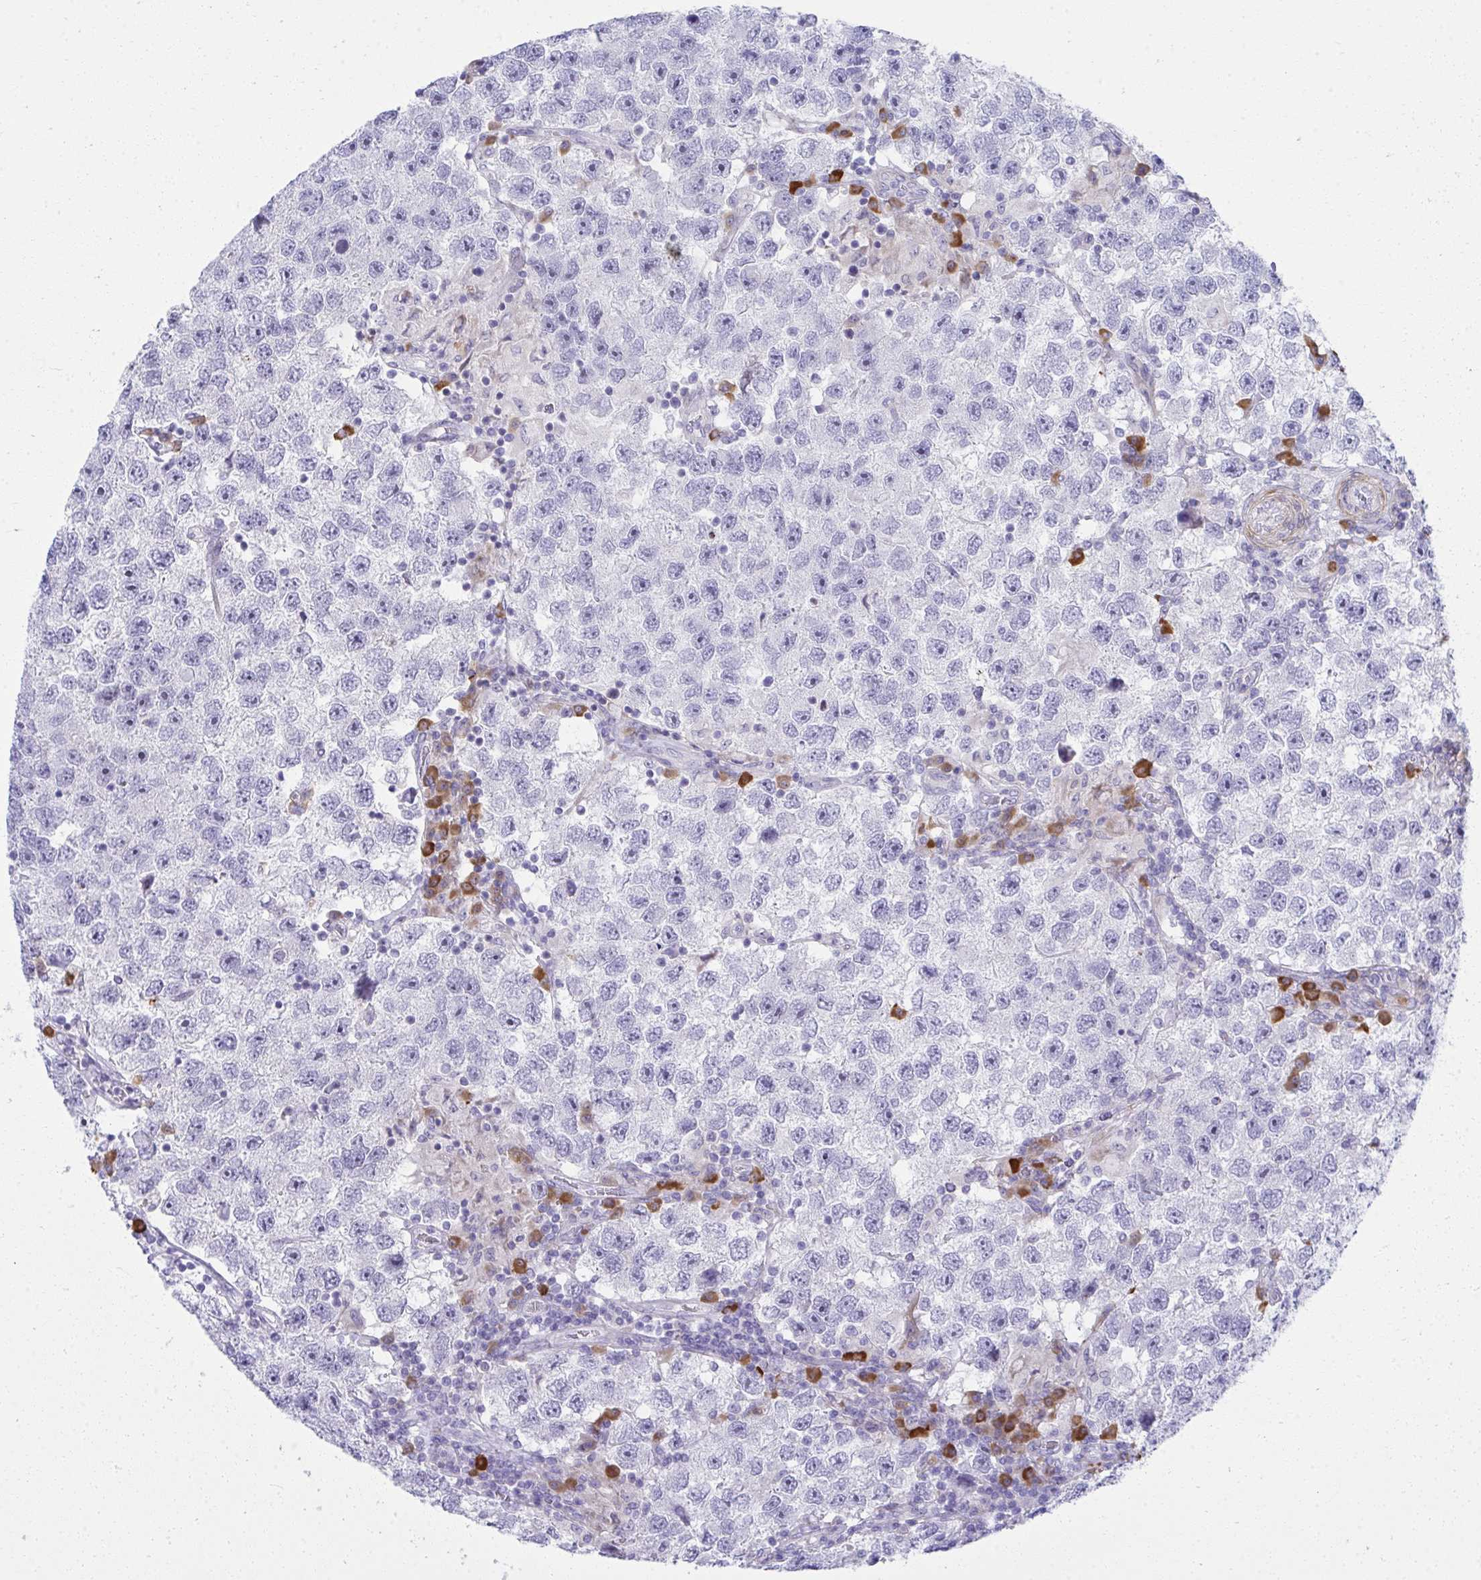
{"staining": {"intensity": "negative", "quantity": "none", "location": "none"}, "tissue": "testis cancer", "cell_type": "Tumor cells", "image_type": "cancer", "snomed": [{"axis": "morphology", "description": "Seminoma, NOS"}, {"axis": "topography", "description": "Testis"}], "caption": "The photomicrograph shows no staining of tumor cells in testis seminoma.", "gene": "PUS7L", "patient": {"sex": "male", "age": 26}}